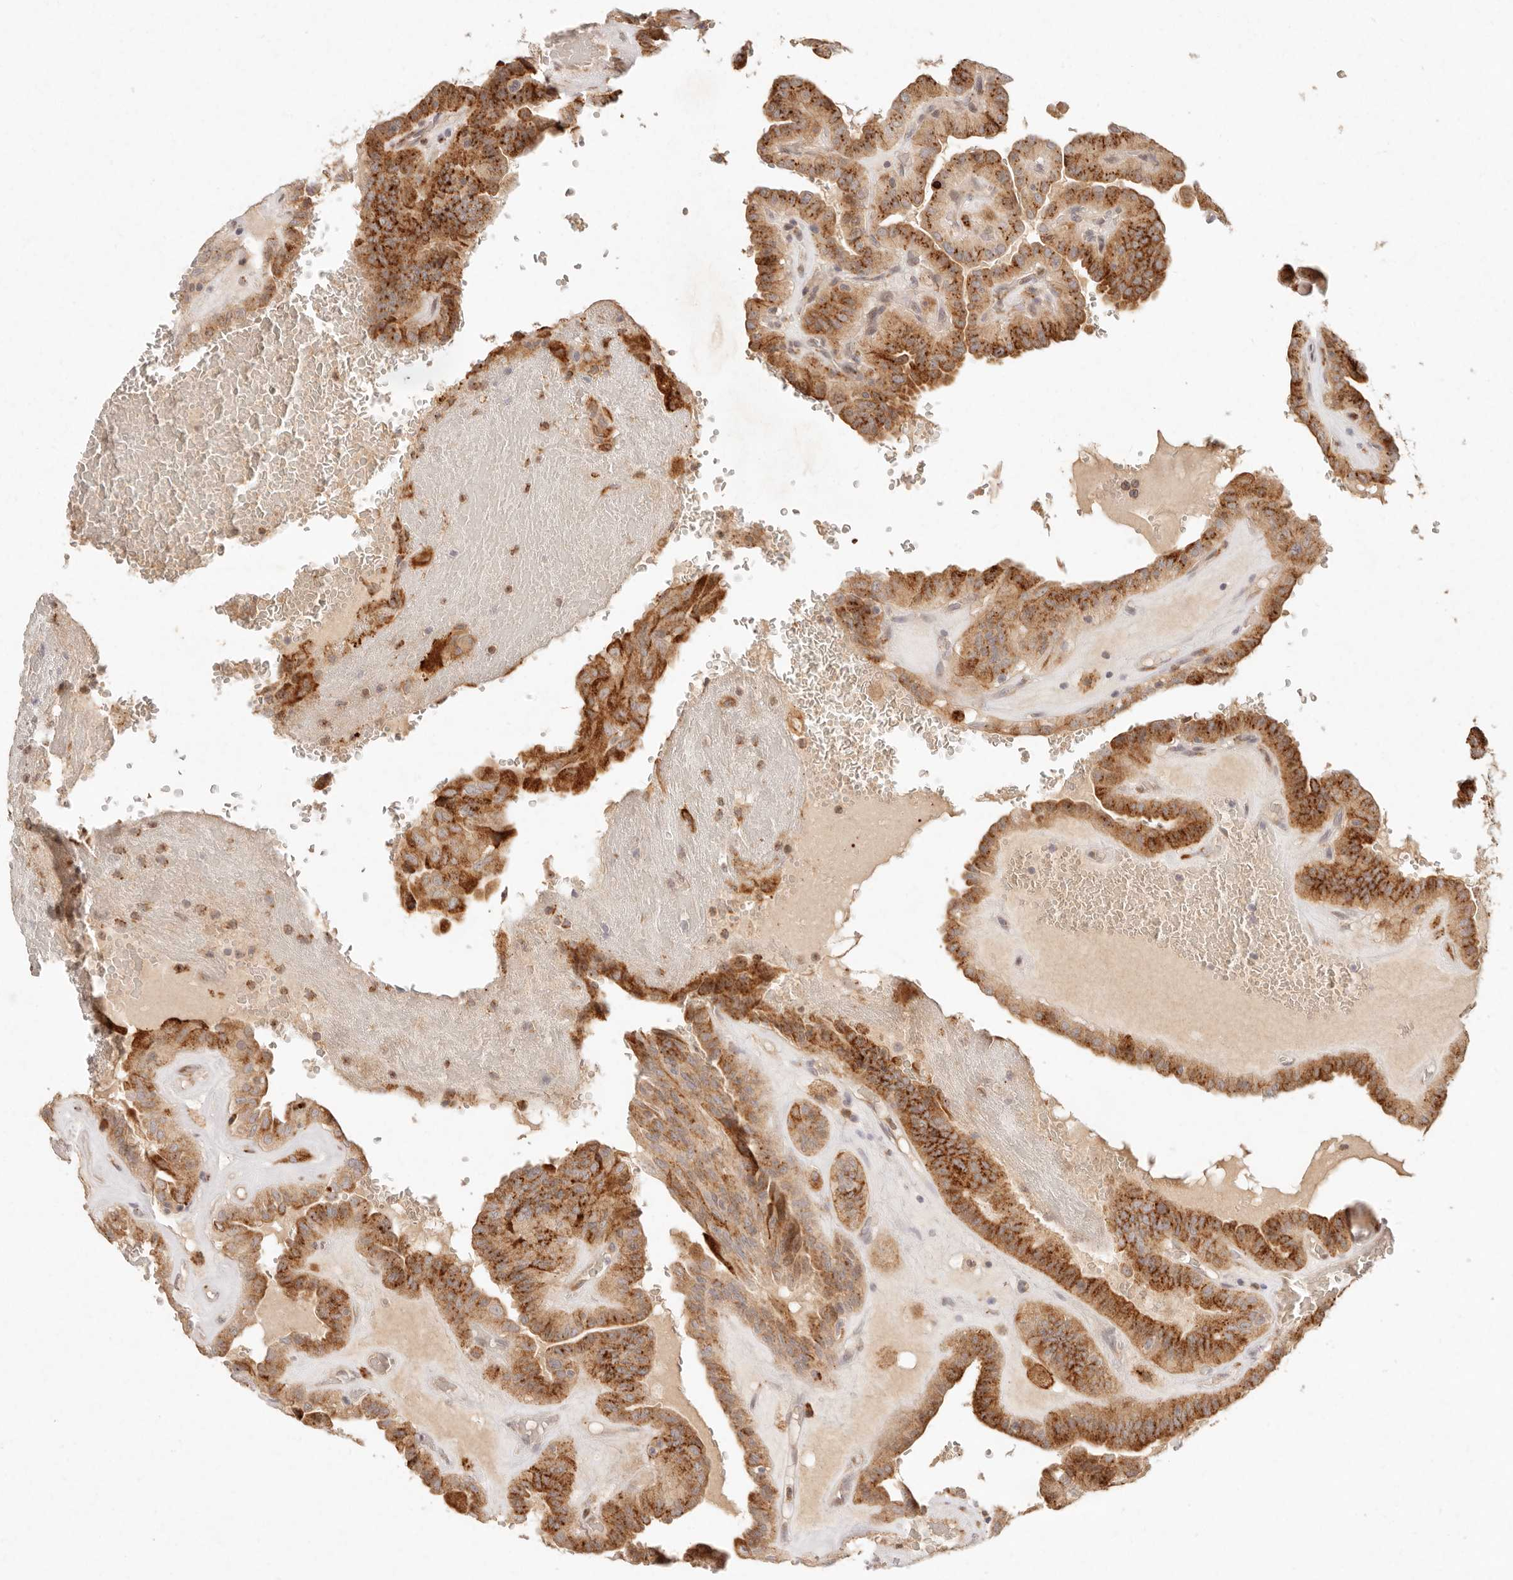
{"staining": {"intensity": "strong", "quantity": ">75%", "location": "cytoplasmic/membranous"}, "tissue": "thyroid cancer", "cell_type": "Tumor cells", "image_type": "cancer", "snomed": [{"axis": "morphology", "description": "Papillary adenocarcinoma, NOS"}, {"axis": "topography", "description": "Thyroid gland"}], "caption": "Brown immunohistochemical staining in papillary adenocarcinoma (thyroid) shows strong cytoplasmic/membranous expression in about >75% of tumor cells.", "gene": "C1orf127", "patient": {"sex": "male", "age": 77}}